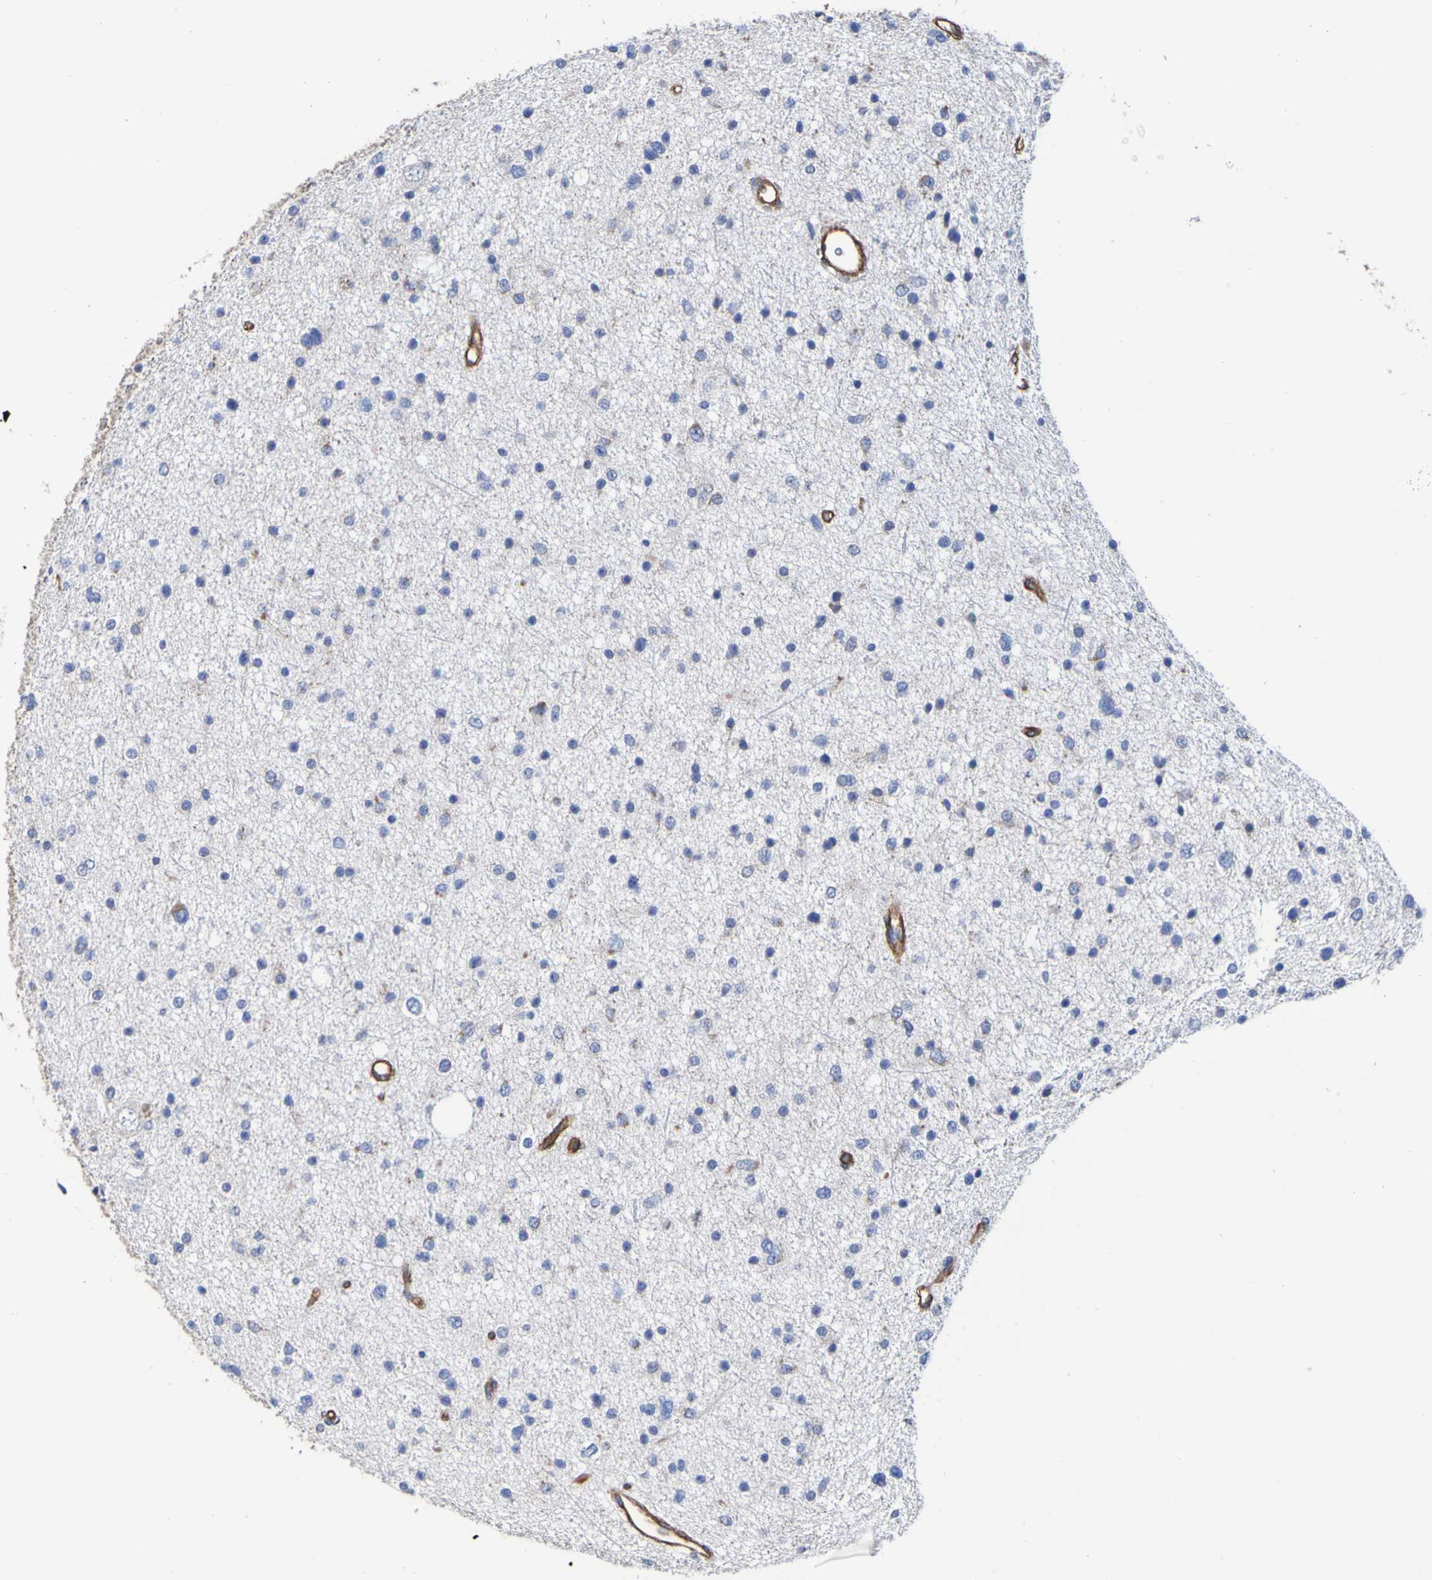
{"staining": {"intensity": "negative", "quantity": "none", "location": "none"}, "tissue": "glioma", "cell_type": "Tumor cells", "image_type": "cancer", "snomed": [{"axis": "morphology", "description": "Glioma, malignant, Low grade"}, {"axis": "topography", "description": "Brain"}], "caption": "Glioma was stained to show a protein in brown. There is no significant staining in tumor cells.", "gene": "ELMOD3", "patient": {"sex": "female", "age": 37}}